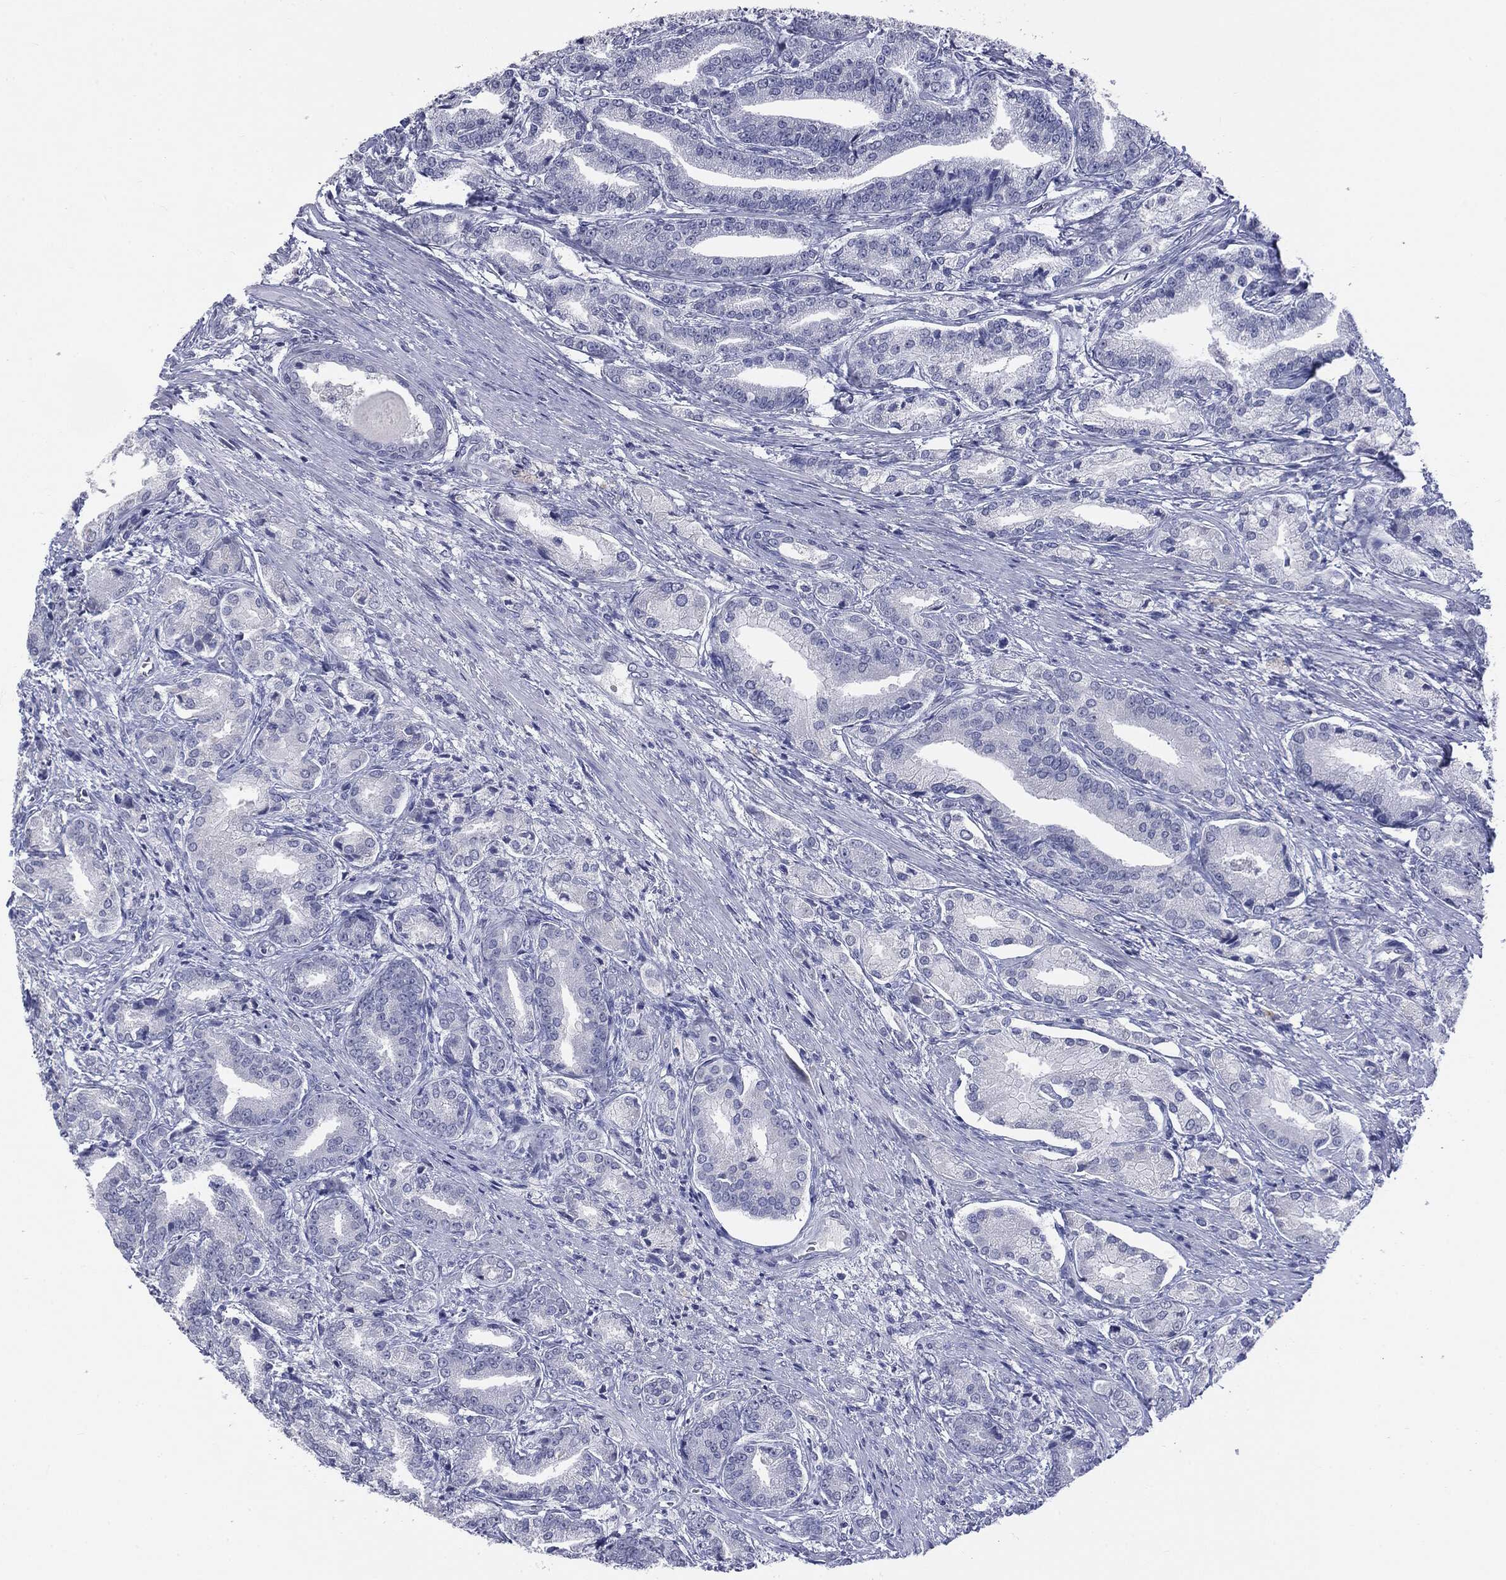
{"staining": {"intensity": "negative", "quantity": "none", "location": "none"}, "tissue": "prostate cancer", "cell_type": "Tumor cells", "image_type": "cancer", "snomed": [{"axis": "morphology", "description": "Adenocarcinoma, High grade"}, {"axis": "topography", "description": "Prostate and seminal vesicle, NOS"}], "caption": "A micrograph of adenocarcinoma (high-grade) (prostate) stained for a protein shows no brown staining in tumor cells.", "gene": "TSHB", "patient": {"sex": "male", "age": 61}}